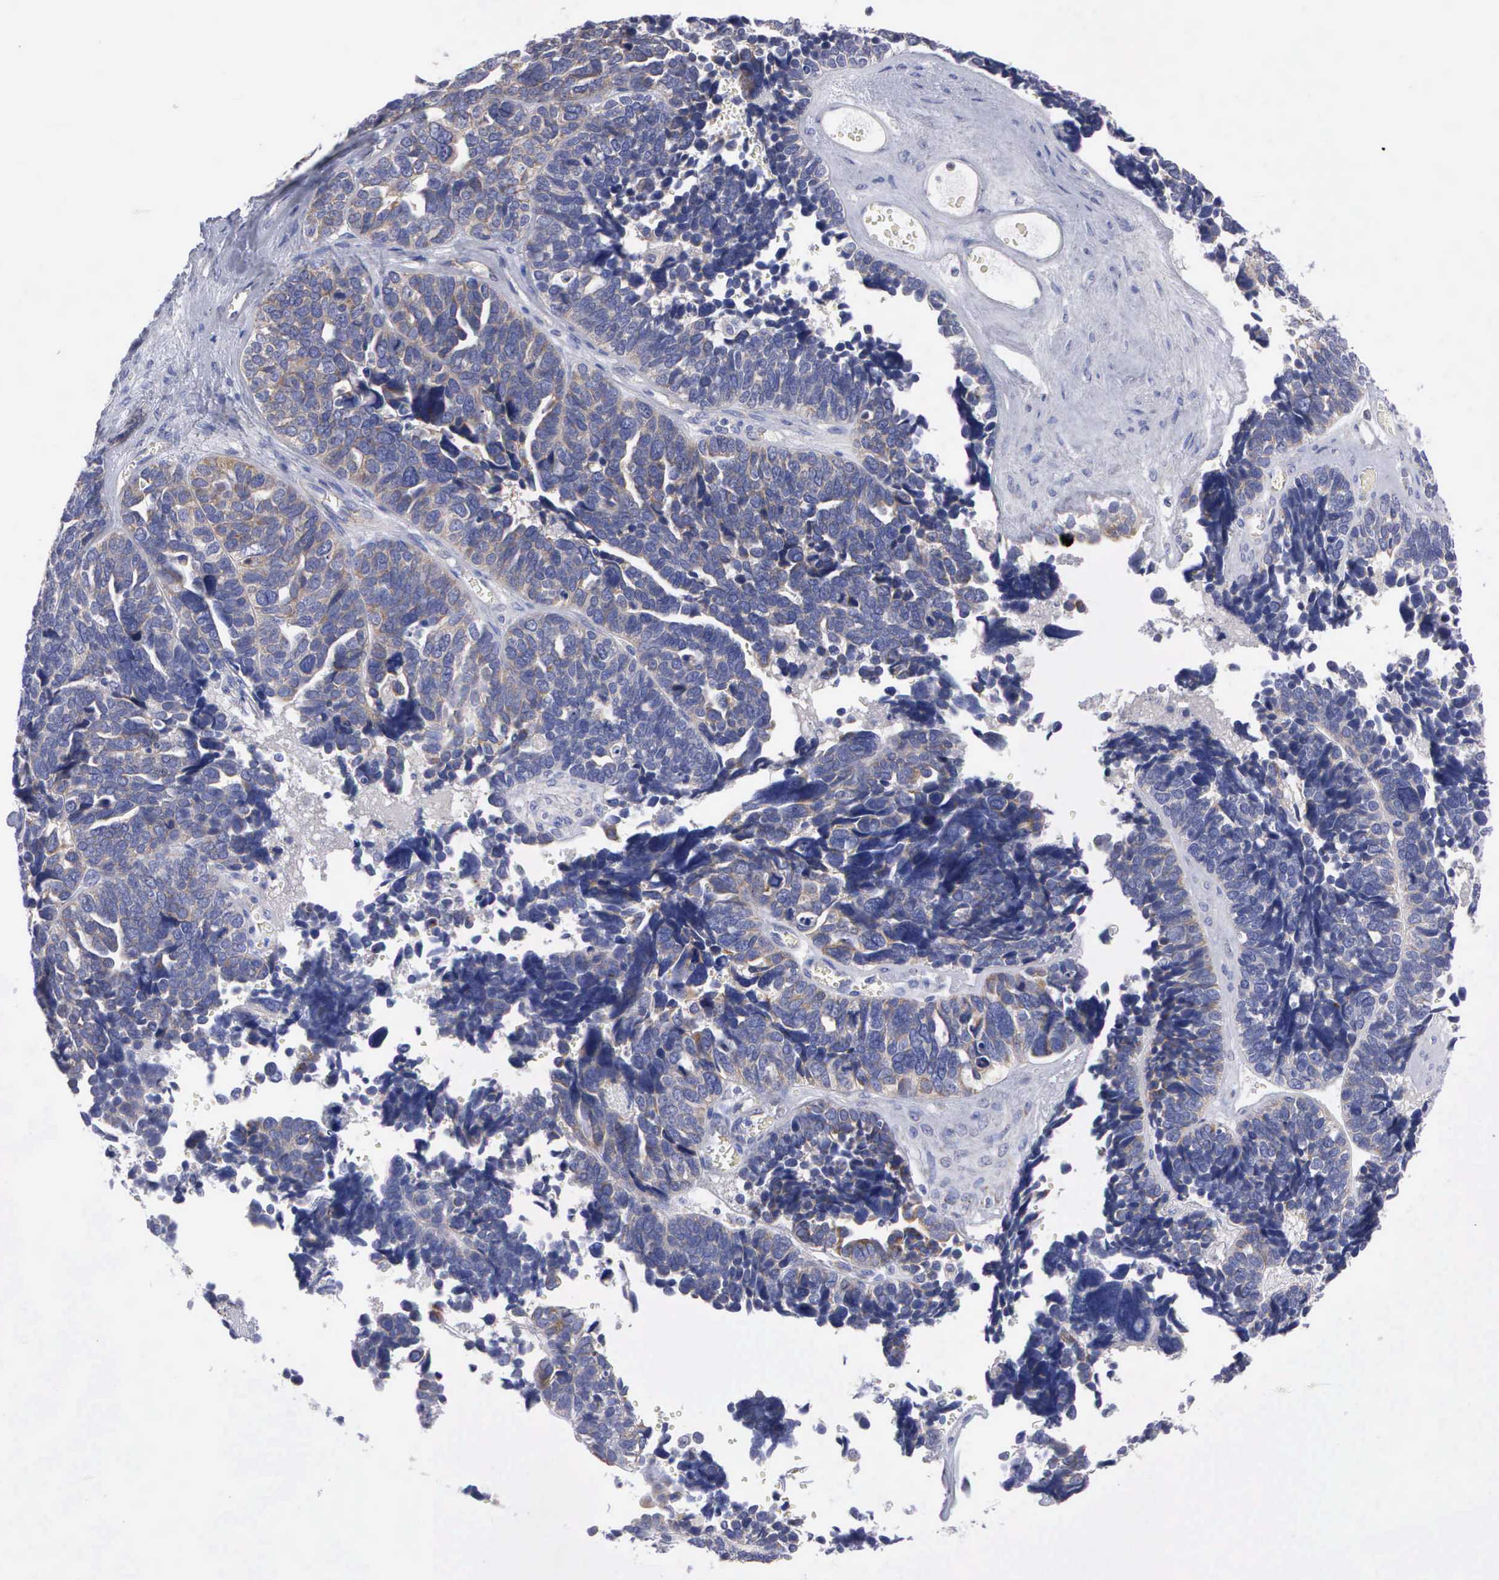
{"staining": {"intensity": "weak", "quantity": "25%-75%", "location": "cytoplasmic/membranous"}, "tissue": "ovarian cancer", "cell_type": "Tumor cells", "image_type": "cancer", "snomed": [{"axis": "morphology", "description": "Cystadenocarcinoma, serous, NOS"}, {"axis": "topography", "description": "Ovary"}], "caption": "Immunohistochemistry (IHC) image of neoplastic tissue: ovarian cancer (serous cystadenocarcinoma) stained using IHC demonstrates low levels of weak protein expression localized specifically in the cytoplasmic/membranous of tumor cells, appearing as a cytoplasmic/membranous brown color.", "gene": "APOOL", "patient": {"sex": "female", "age": 77}}